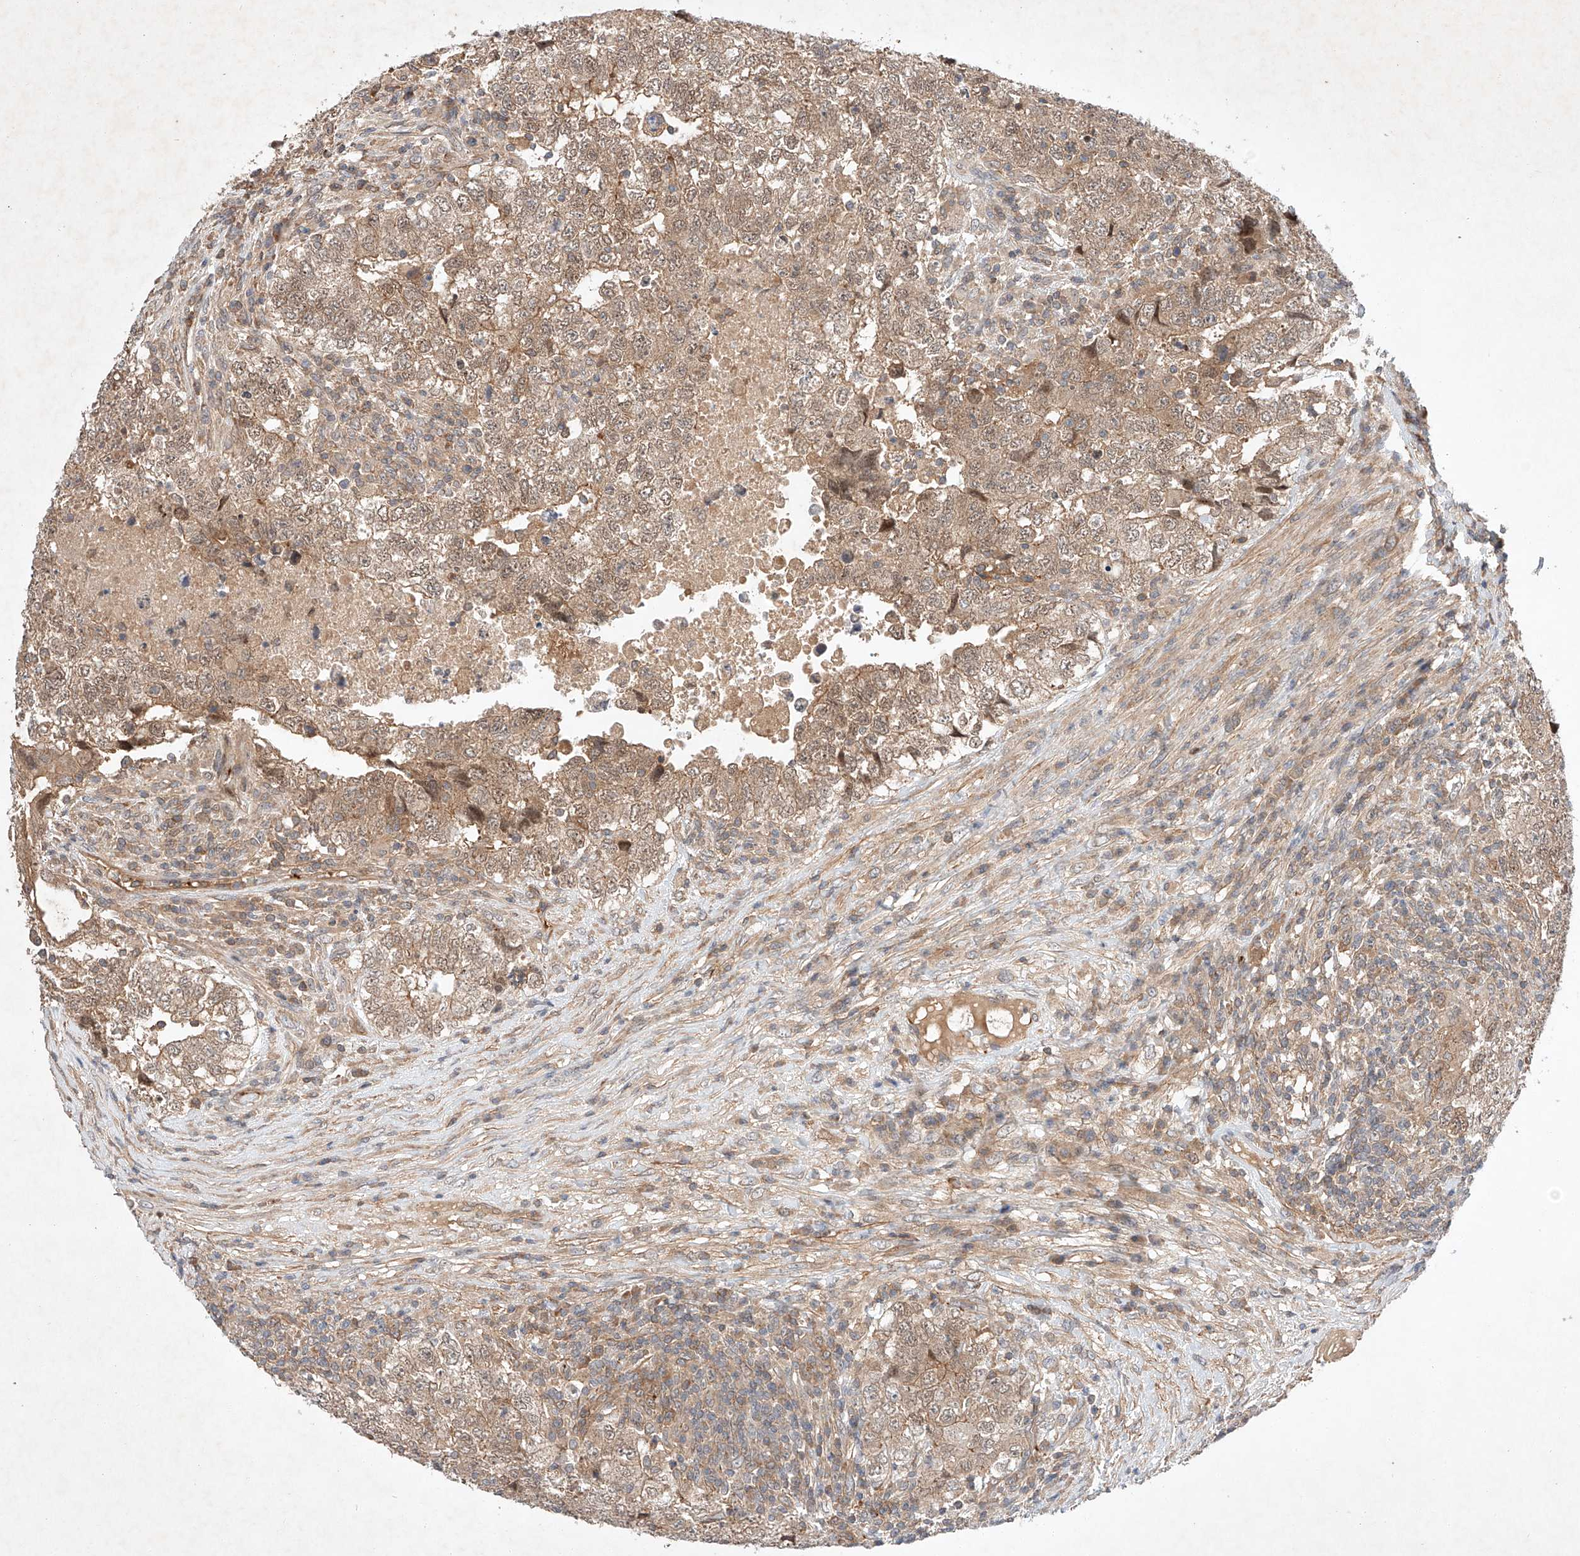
{"staining": {"intensity": "moderate", "quantity": ">75%", "location": "cytoplasmic/membranous,nuclear"}, "tissue": "testis cancer", "cell_type": "Tumor cells", "image_type": "cancer", "snomed": [{"axis": "morphology", "description": "Carcinoma, Embryonal, NOS"}, {"axis": "topography", "description": "Testis"}], "caption": "Immunohistochemical staining of human testis cancer shows medium levels of moderate cytoplasmic/membranous and nuclear positivity in approximately >75% of tumor cells. (Stains: DAB (3,3'-diaminobenzidine) in brown, nuclei in blue, Microscopy: brightfield microscopy at high magnification).", "gene": "ARHGAP33", "patient": {"sex": "male", "age": 37}}